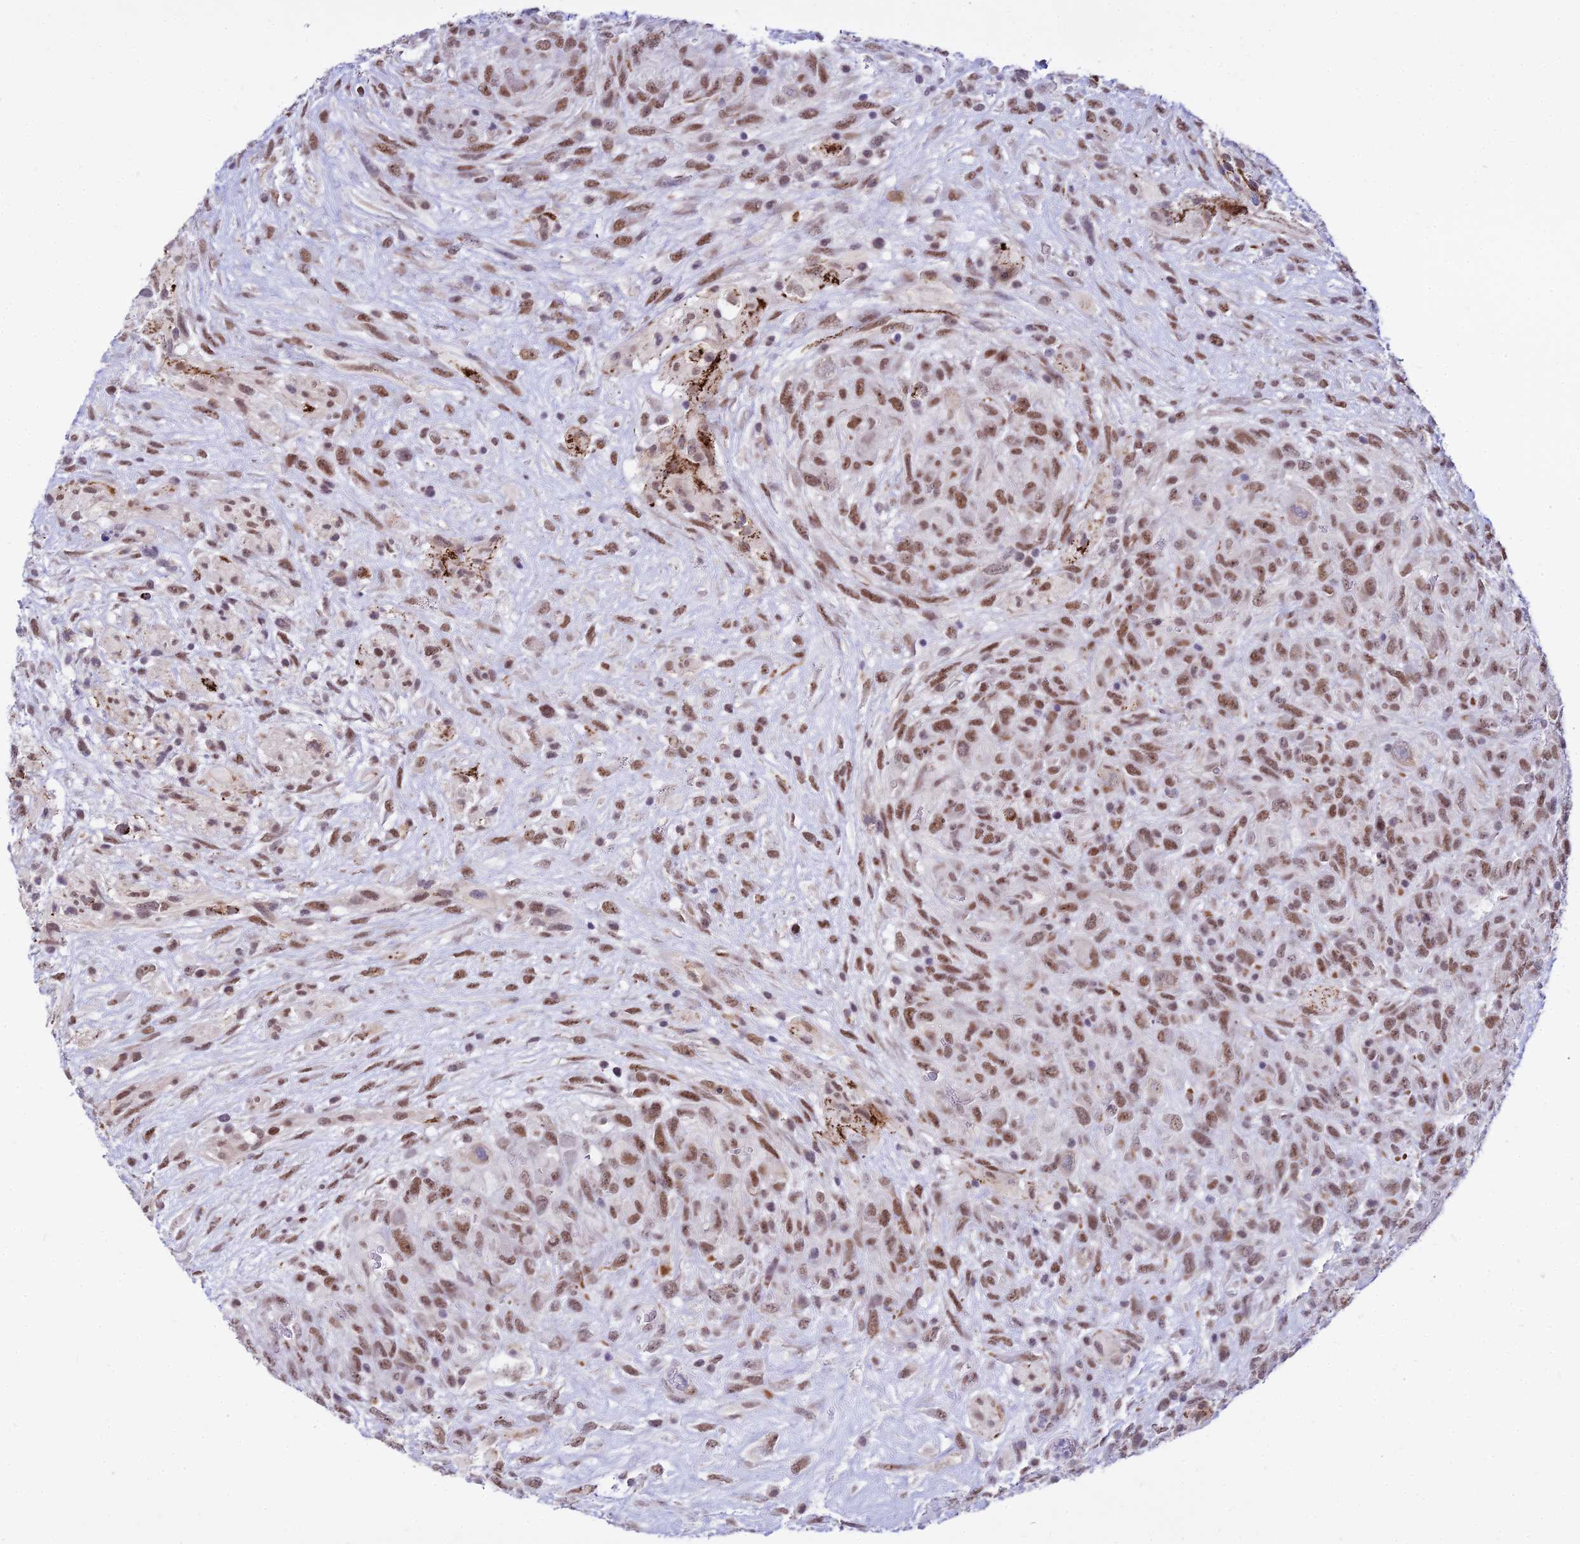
{"staining": {"intensity": "moderate", "quantity": ">75%", "location": "nuclear"}, "tissue": "glioma", "cell_type": "Tumor cells", "image_type": "cancer", "snomed": [{"axis": "morphology", "description": "Glioma, malignant, High grade"}, {"axis": "topography", "description": "Brain"}], "caption": "DAB (3,3'-diaminobenzidine) immunohistochemical staining of malignant high-grade glioma exhibits moderate nuclear protein positivity in about >75% of tumor cells.", "gene": "C6orf163", "patient": {"sex": "male", "age": 61}}